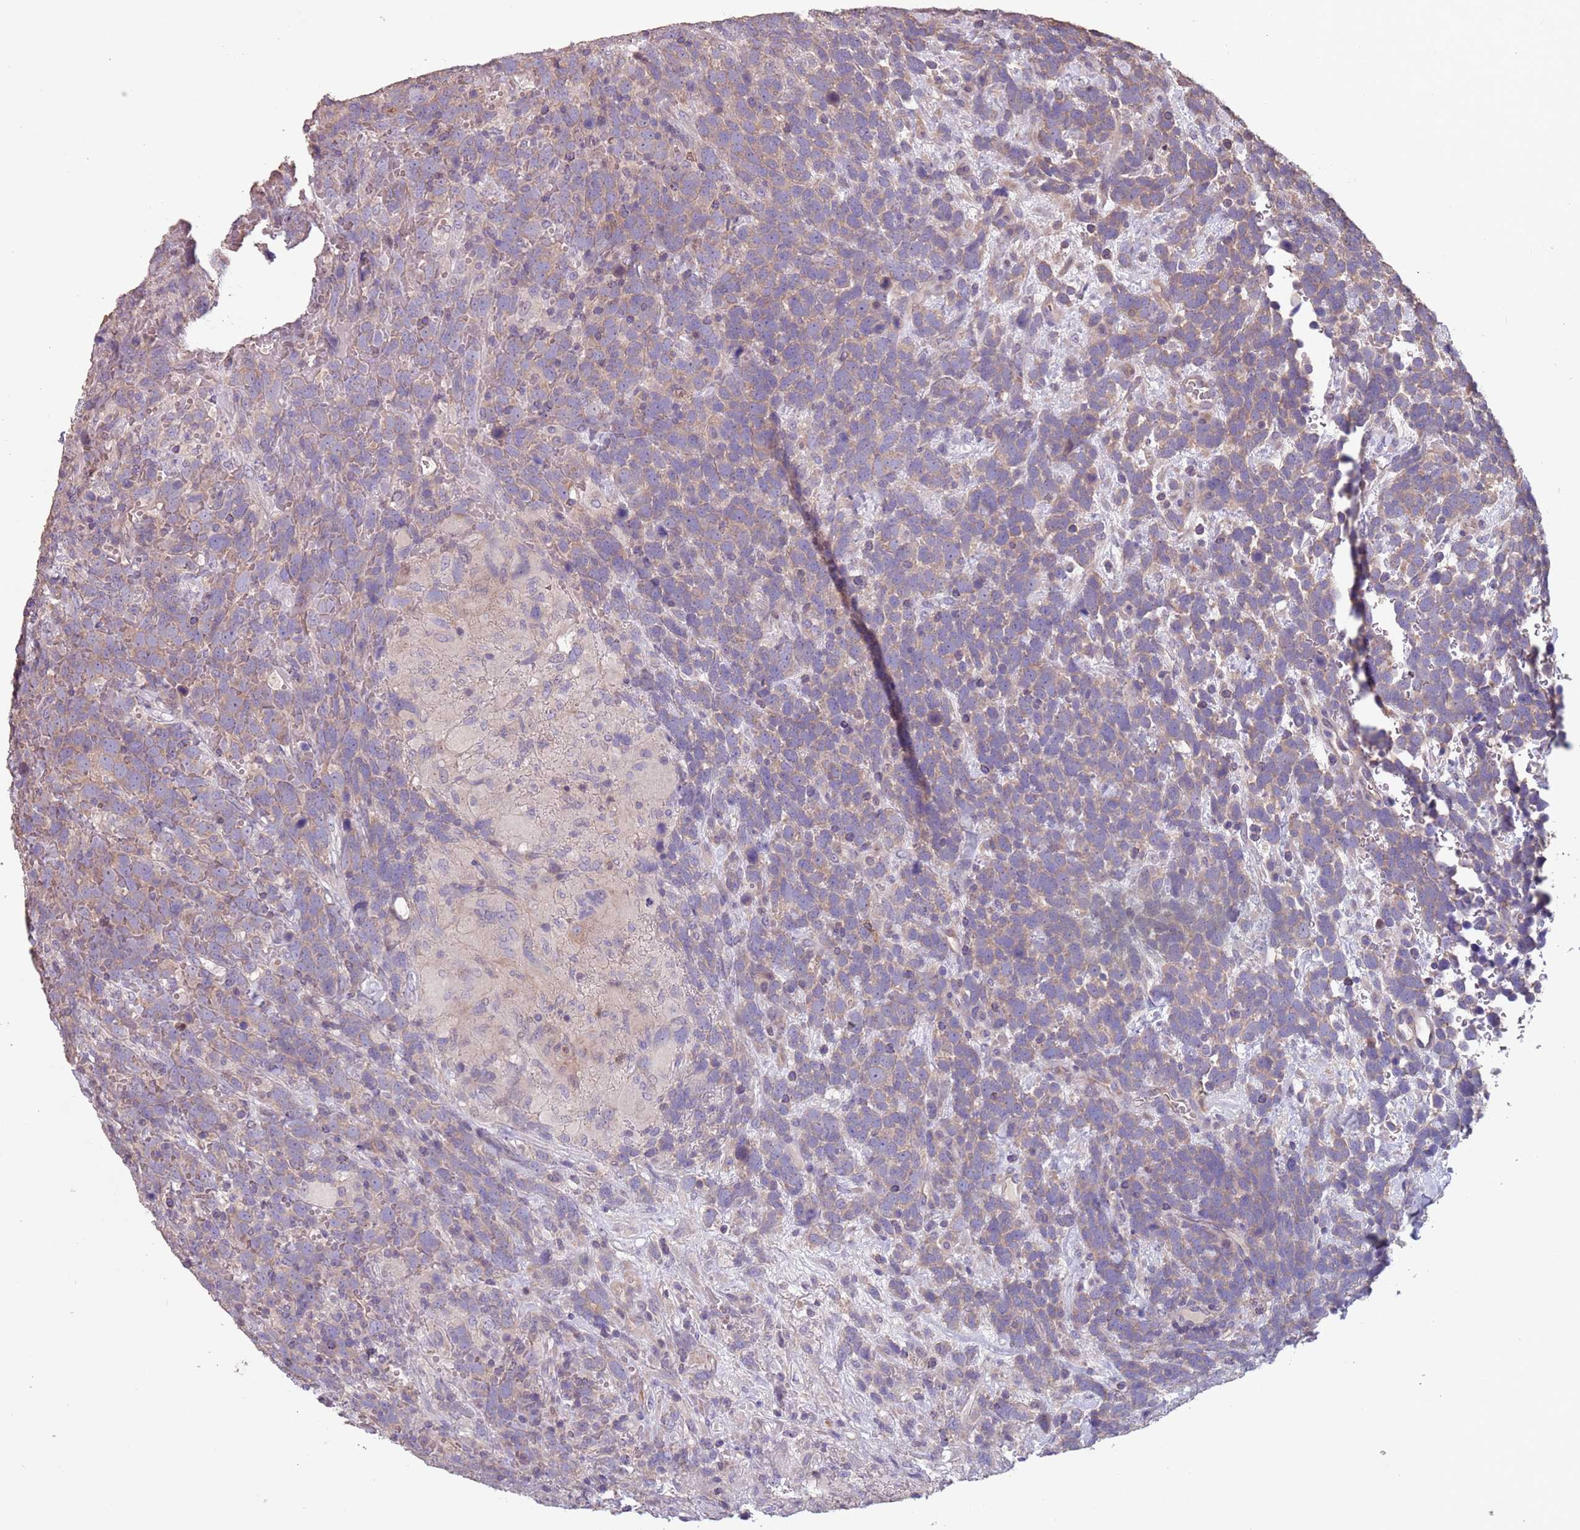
{"staining": {"intensity": "weak", "quantity": ">75%", "location": "cytoplasmic/membranous"}, "tissue": "urothelial cancer", "cell_type": "Tumor cells", "image_type": "cancer", "snomed": [{"axis": "morphology", "description": "Urothelial carcinoma, High grade"}, {"axis": "topography", "description": "Urinary bladder"}], "caption": "Immunohistochemical staining of urothelial cancer reveals low levels of weak cytoplasmic/membranous expression in approximately >75% of tumor cells. The staining is performed using DAB (3,3'-diaminobenzidine) brown chromogen to label protein expression. The nuclei are counter-stained blue using hematoxylin.", "gene": "MBD3L1", "patient": {"sex": "female", "age": 82}}